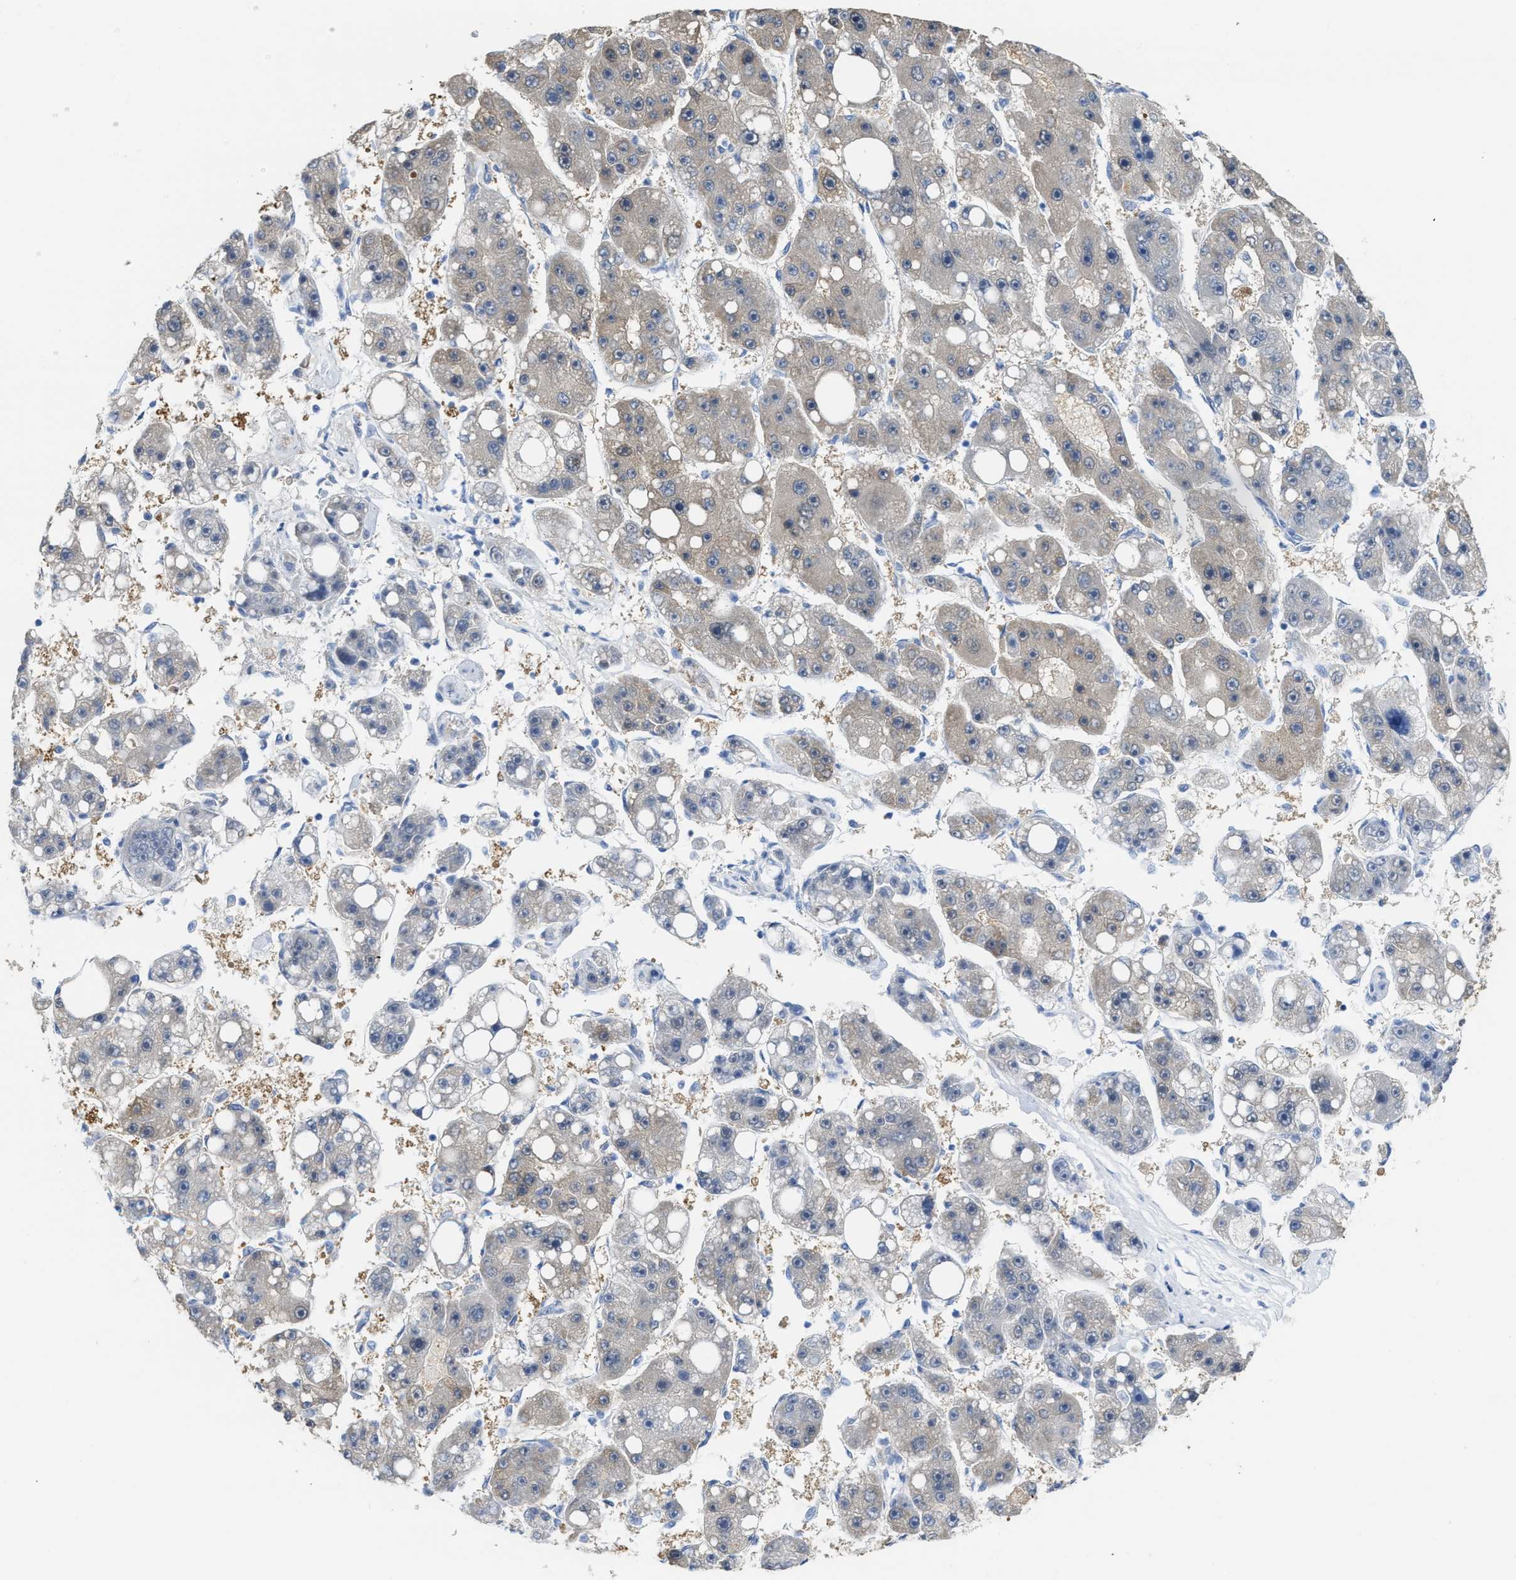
{"staining": {"intensity": "weak", "quantity": "<25%", "location": "cytoplasmic/membranous"}, "tissue": "liver cancer", "cell_type": "Tumor cells", "image_type": "cancer", "snomed": [{"axis": "morphology", "description": "Carcinoma, Hepatocellular, NOS"}, {"axis": "topography", "description": "Liver"}], "caption": "Tumor cells are negative for protein expression in human hepatocellular carcinoma (liver).", "gene": "ASS1", "patient": {"sex": "female", "age": 61}}